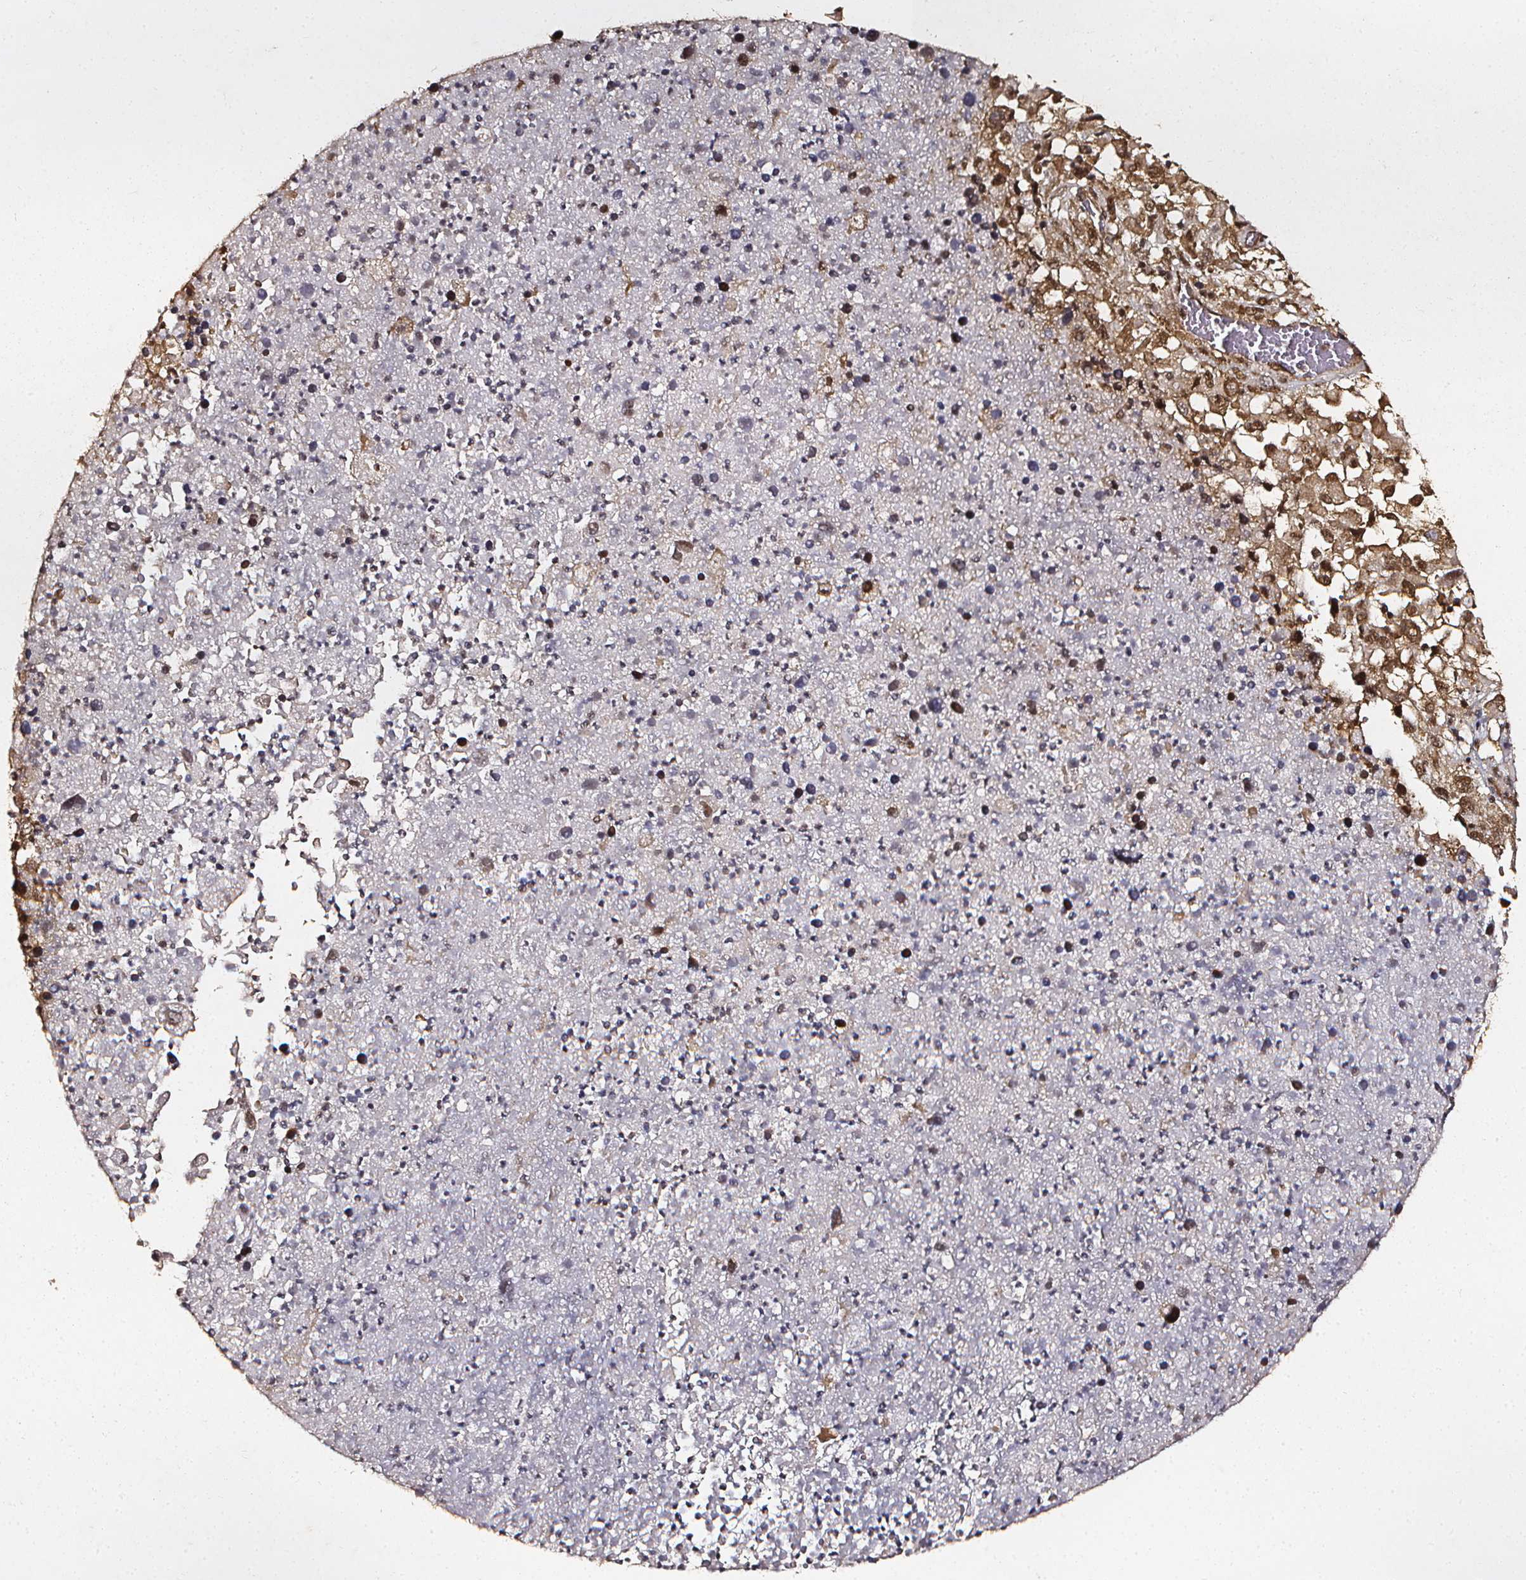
{"staining": {"intensity": "moderate", "quantity": ">75%", "location": "cytoplasmic/membranous,nuclear"}, "tissue": "melanoma", "cell_type": "Tumor cells", "image_type": "cancer", "snomed": [{"axis": "morphology", "description": "Malignant melanoma, Metastatic site"}, {"axis": "topography", "description": "Soft tissue"}], "caption": "A micrograph showing moderate cytoplasmic/membranous and nuclear staining in approximately >75% of tumor cells in melanoma, as visualized by brown immunohistochemical staining.", "gene": "SMN1", "patient": {"sex": "male", "age": 50}}